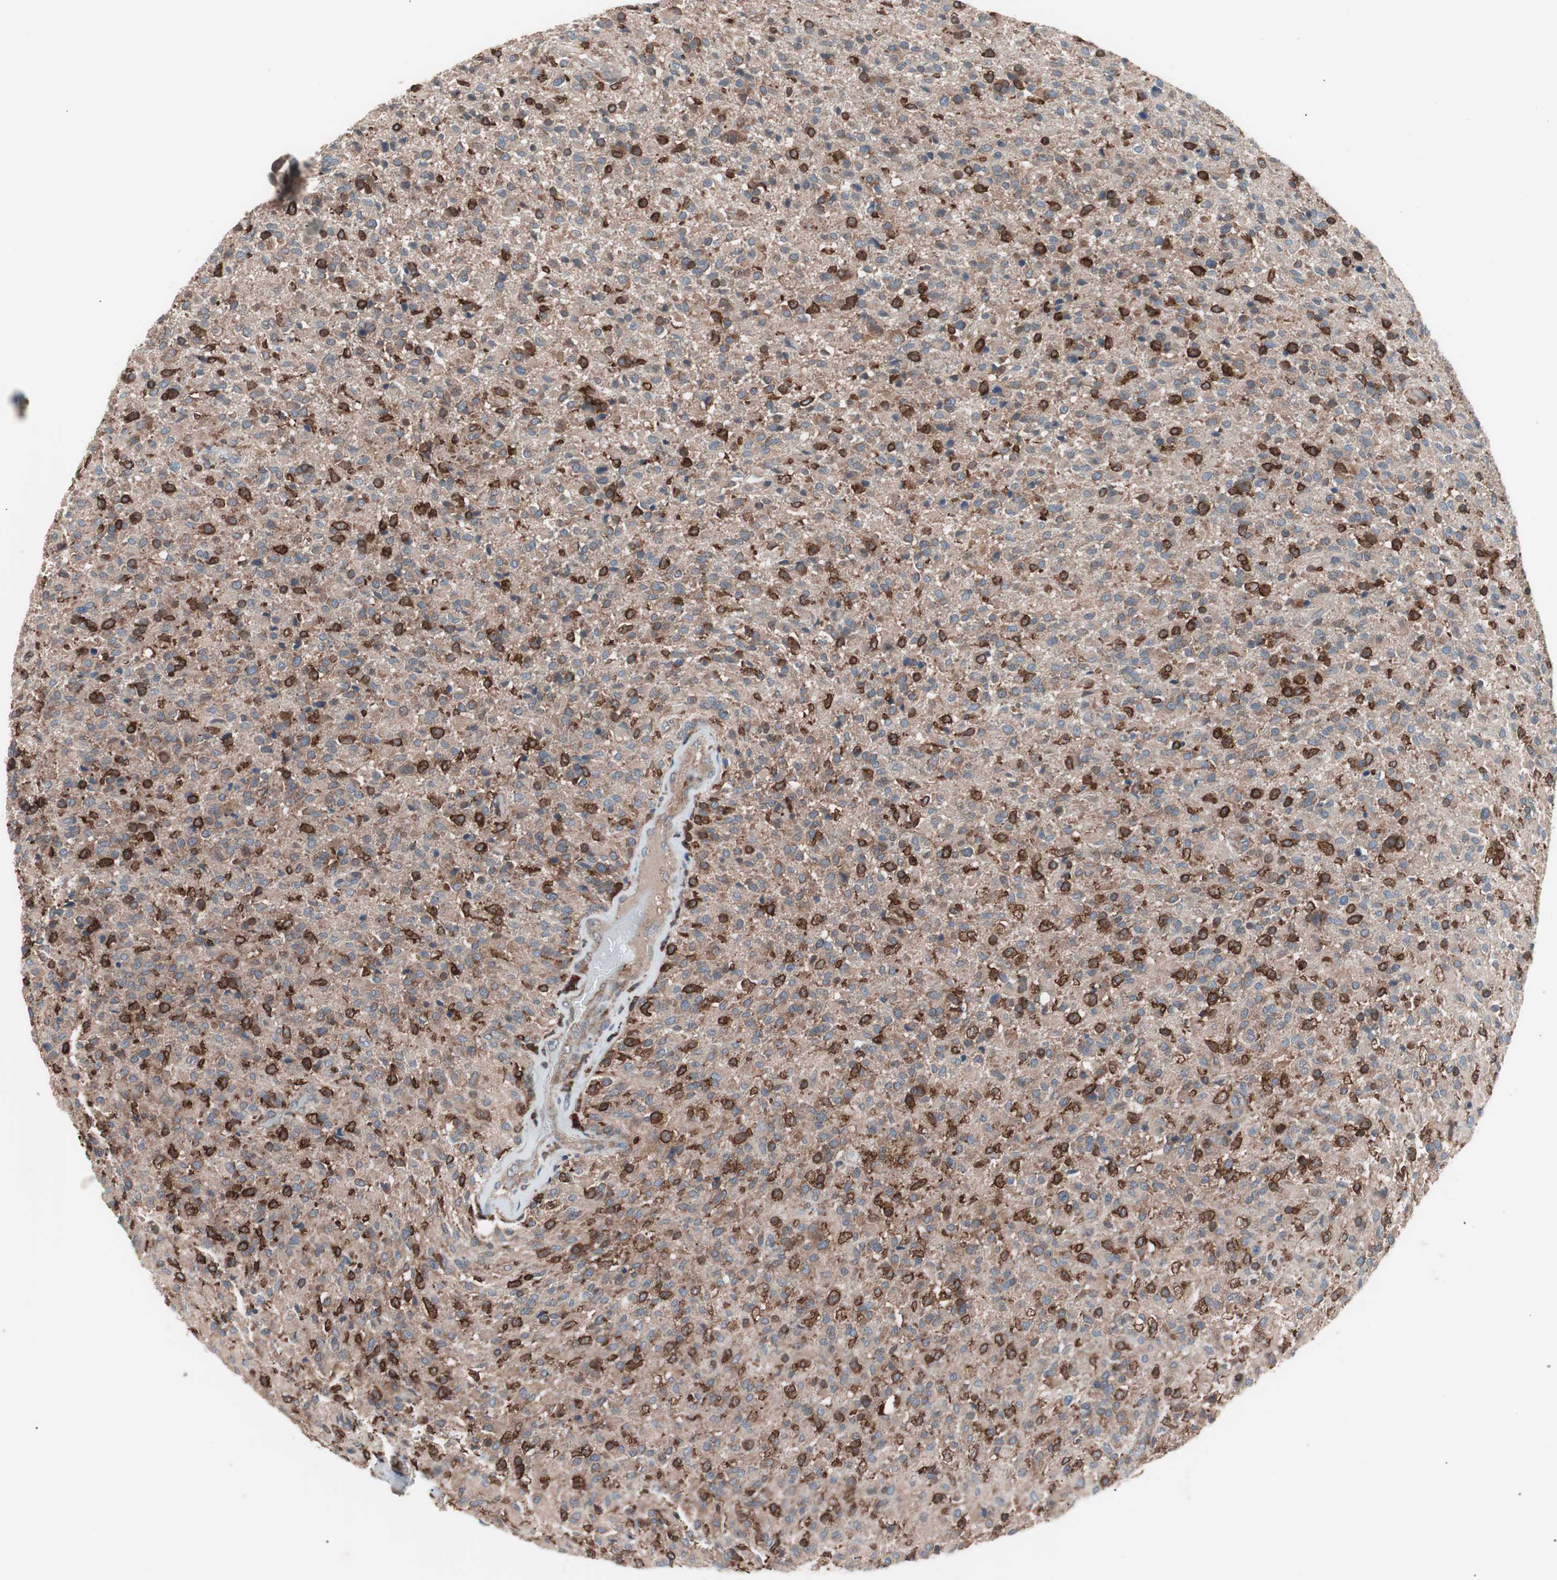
{"staining": {"intensity": "strong", "quantity": ">75%", "location": "cytoplasmic/membranous"}, "tissue": "glioma", "cell_type": "Tumor cells", "image_type": "cancer", "snomed": [{"axis": "morphology", "description": "Glioma, malignant, High grade"}, {"axis": "topography", "description": "Brain"}], "caption": "A high amount of strong cytoplasmic/membranous expression is present in about >75% of tumor cells in glioma tissue.", "gene": "PIK3R1", "patient": {"sex": "male", "age": 71}}